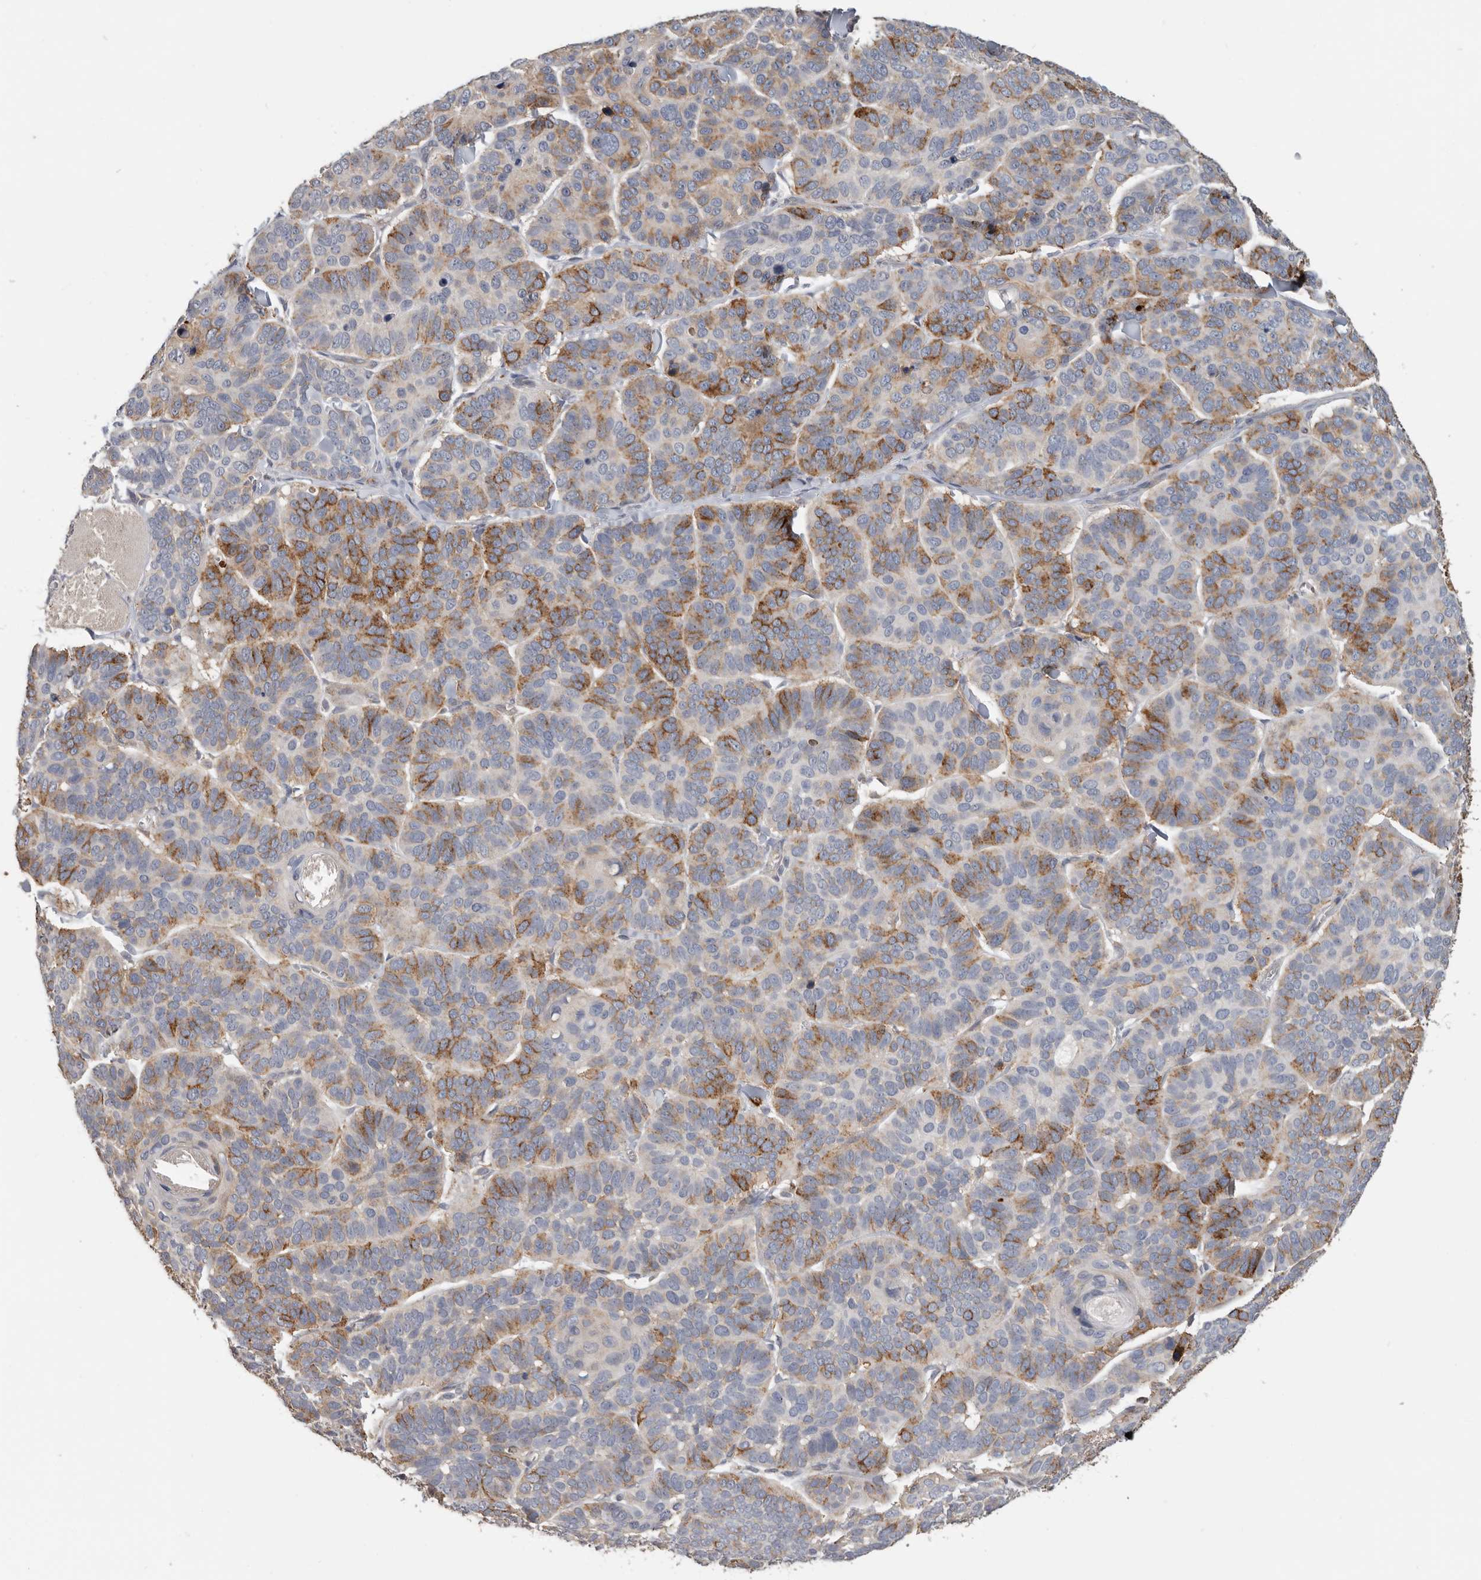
{"staining": {"intensity": "moderate", "quantity": "25%-75%", "location": "cytoplasmic/membranous"}, "tissue": "skin cancer", "cell_type": "Tumor cells", "image_type": "cancer", "snomed": [{"axis": "morphology", "description": "Basal cell carcinoma"}, {"axis": "topography", "description": "Skin"}], "caption": "A medium amount of moderate cytoplasmic/membranous staining is identified in about 25%-75% of tumor cells in skin cancer (basal cell carcinoma) tissue.", "gene": "TFRC", "patient": {"sex": "male", "age": 62}}